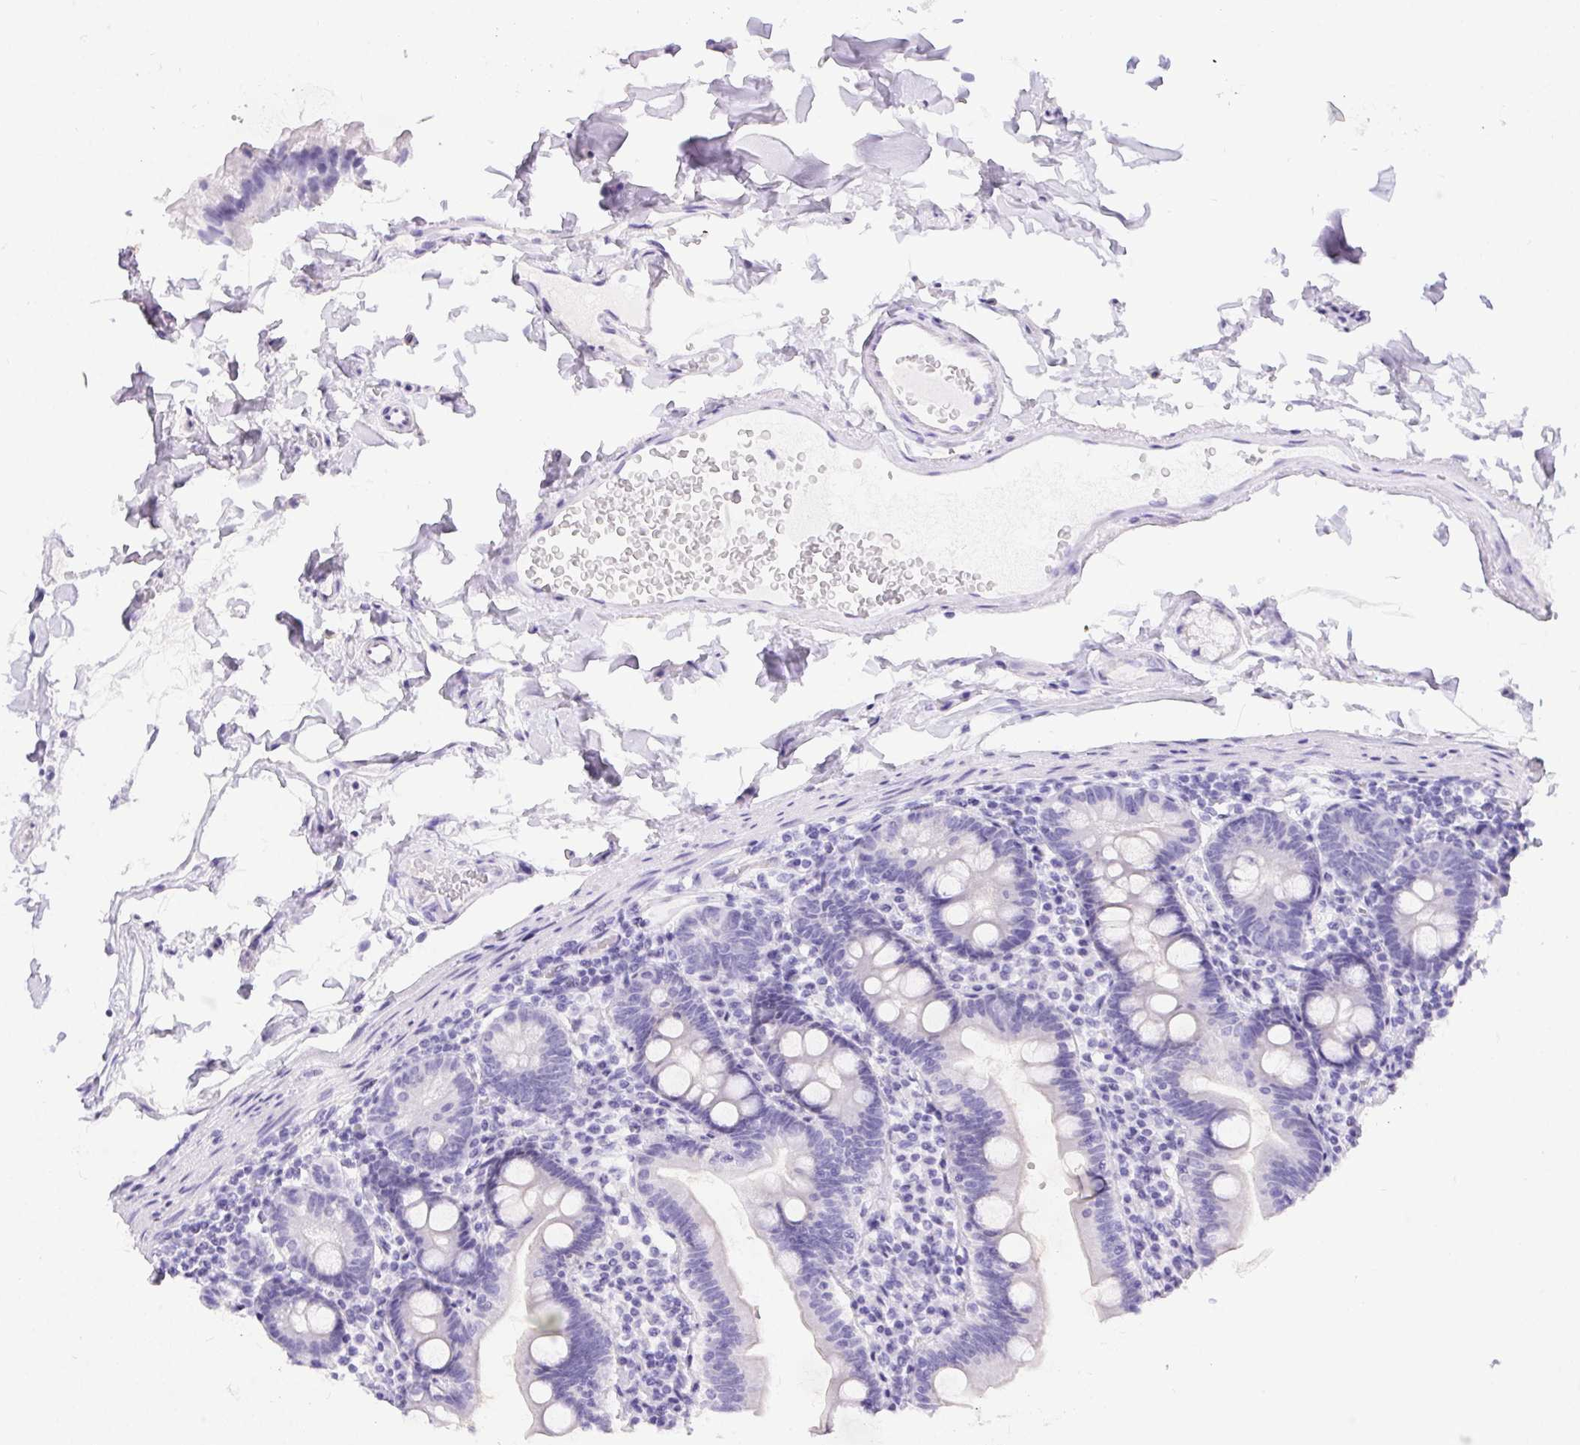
{"staining": {"intensity": "negative", "quantity": "none", "location": "none"}, "tissue": "duodenum", "cell_type": "Glandular cells", "image_type": "normal", "snomed": [{"axis": "morphology", "description": "Normal tissue, NOS"}, {"axis": "topography", "description": "Duodenum"}], "caption": "Immunohistochemical staining of unremarkable human duodenum reveals no significant expression in glandular cells.", "gene": "ERP27", "patient": {"sex": "female", "age": 67}}